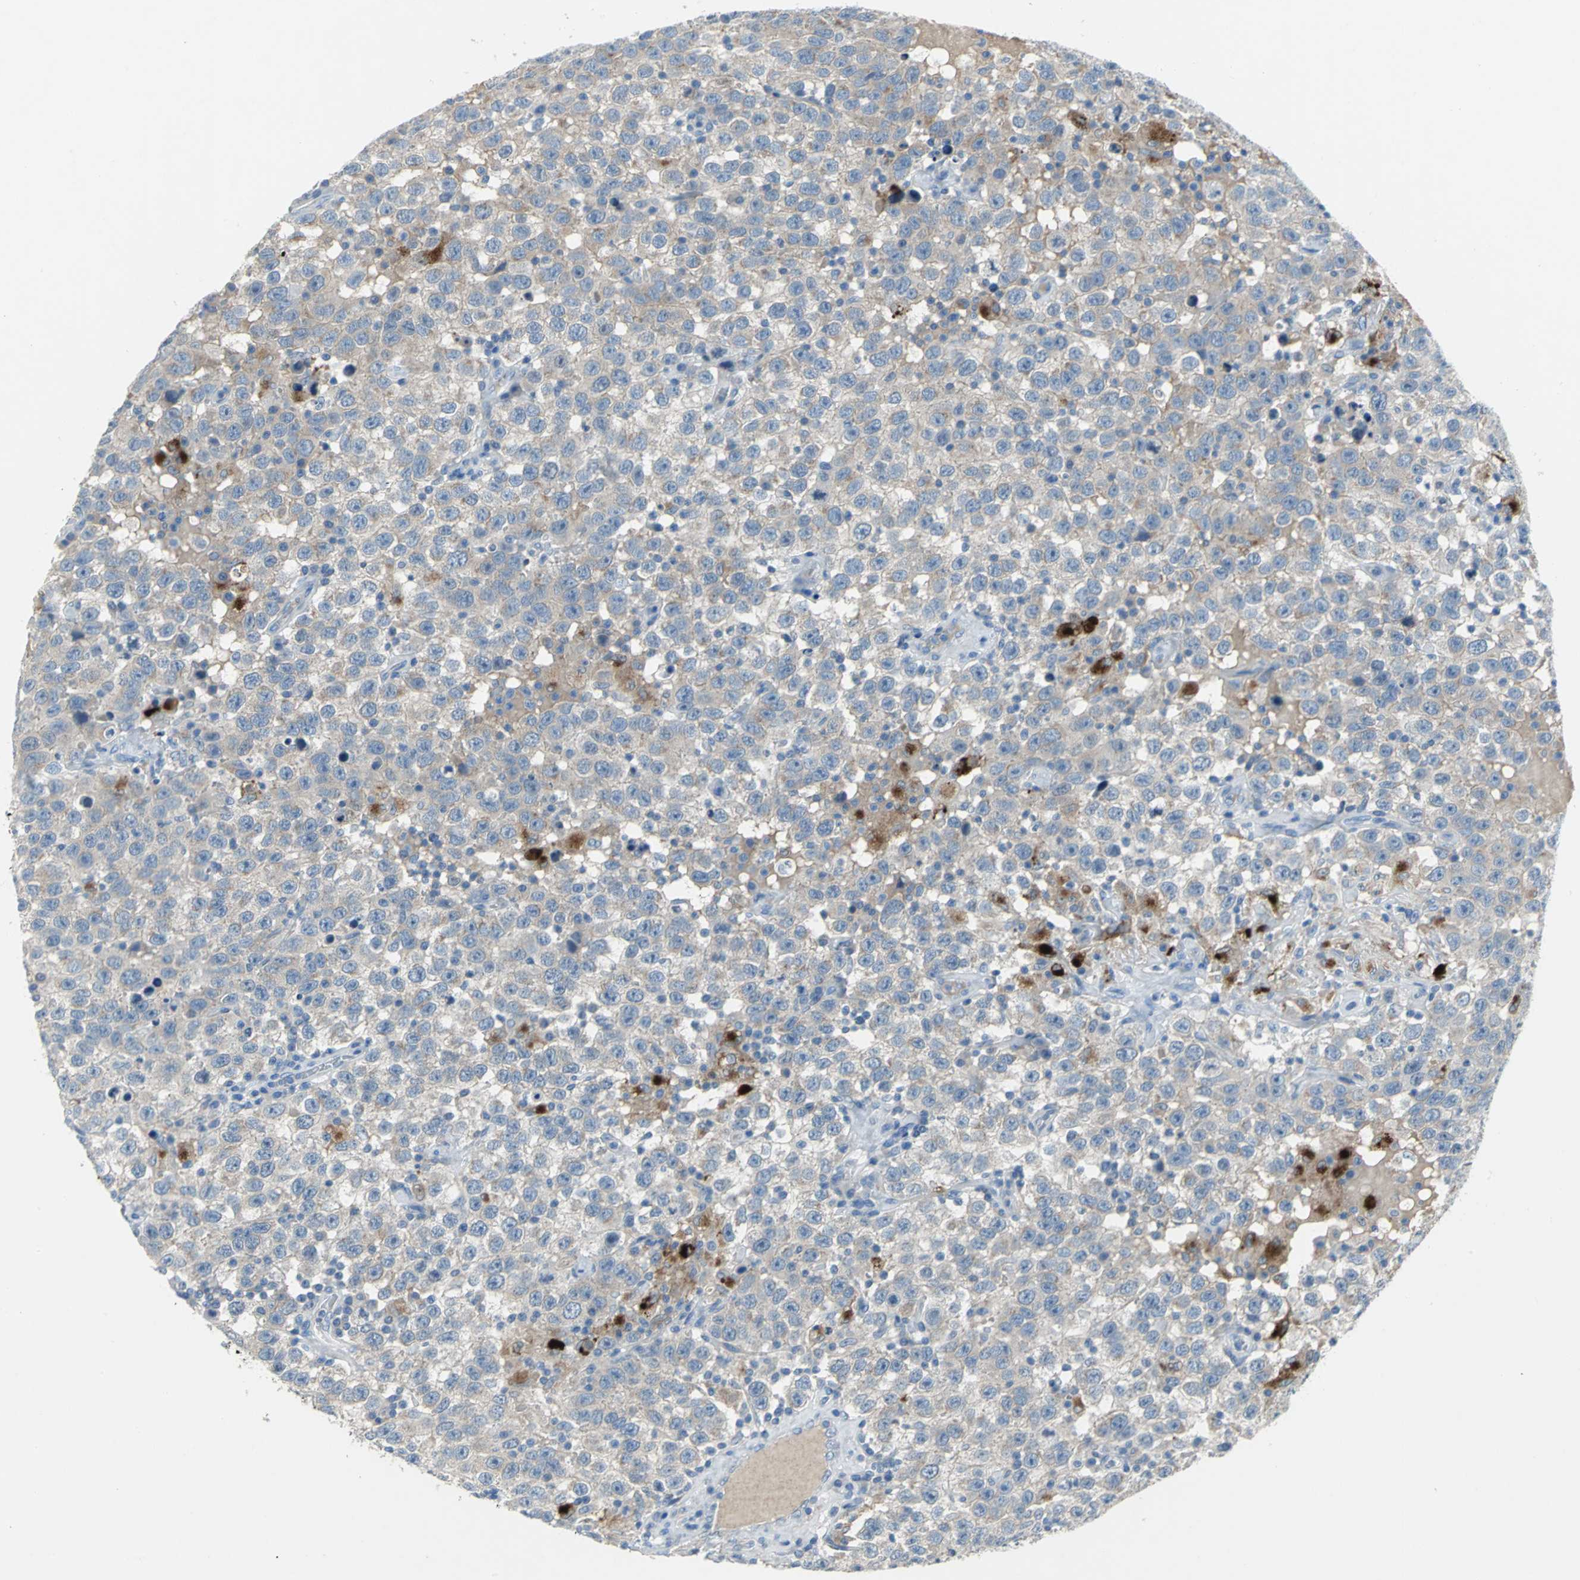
{"staining": {"intensity": "weak", "quantity": "<25%", "location": "cytoplasmic/membranous"}, "tissue": "testis cancer", "cell_type": "Tumor cells", "image_type": "cancer", "snomed": [{"axis": "morphology", "description": "Seminoma, NOS"}, {"axis": "topography", "description": "Testis"}], "caption": "Immunohistochemistry (IHC) photomicrograph of neoplastic tissue: testis seminoma stained with DAB (3,3'-diaminobenzidine) displays no significant protein staining in tumor cells.", "gene": "PTGDS", "patient": {"sex": "male", "age": 41}}